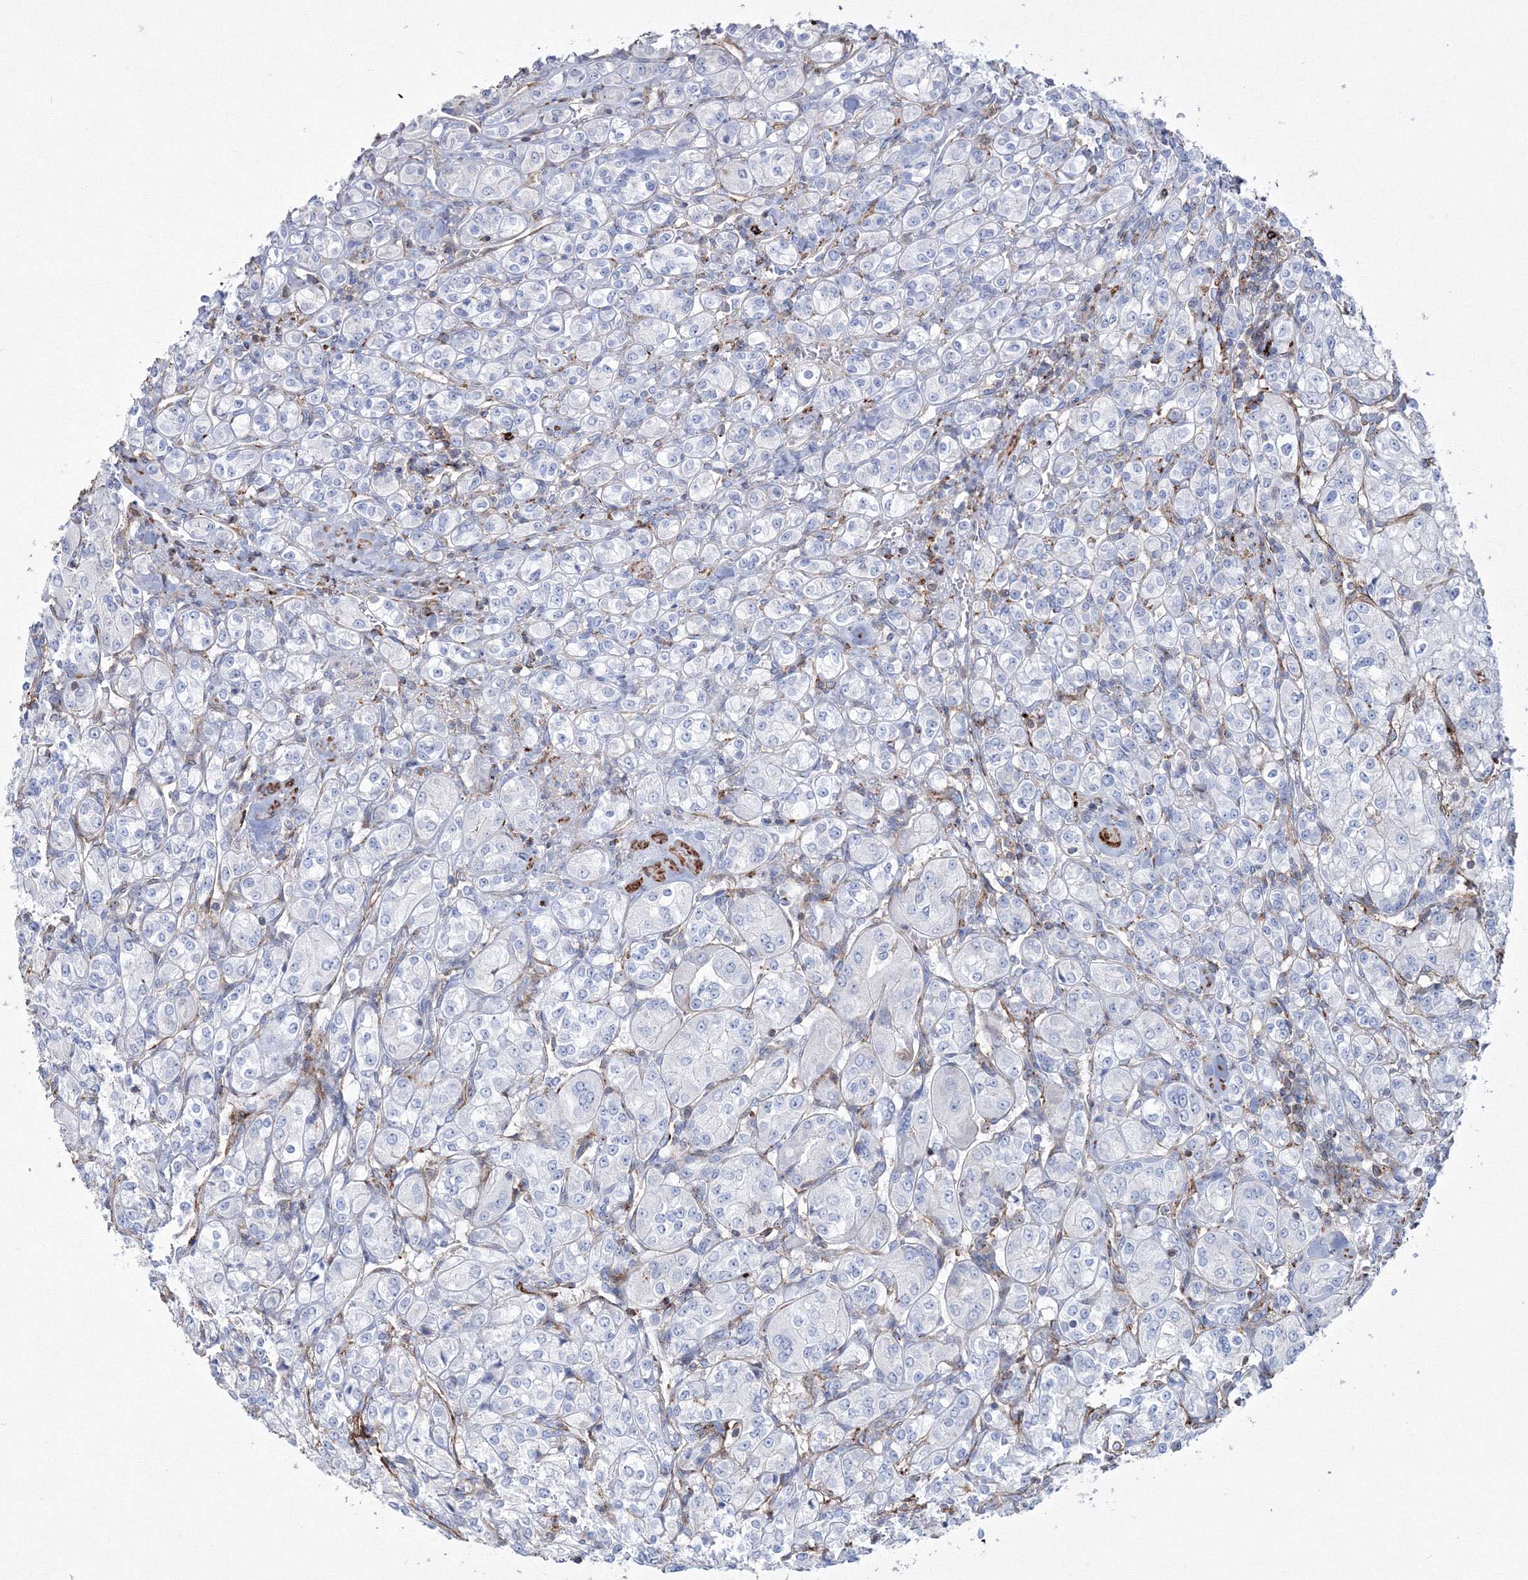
{"staining": {"intensity": "negative", "quantity": "none", "location": "none"}, "tissue": "renal cancer", "cell_type": "Tumor cells", "image_type": "cancer", "snomed": [{"axis": "morphology", "description": "Adenocarcinoma, NOS"}, {"axis": "topography", "description": "Kidney"}], "caption": "There is no significant expression in tumor cells of renal adenocarcinoma. (Stains: DAB IHC with hematoxylin counter stain, Microscopy: brightfield microscopy at high magnification).", "gene": "GPR82", "patient": {"sex": "male", "age": 77}}